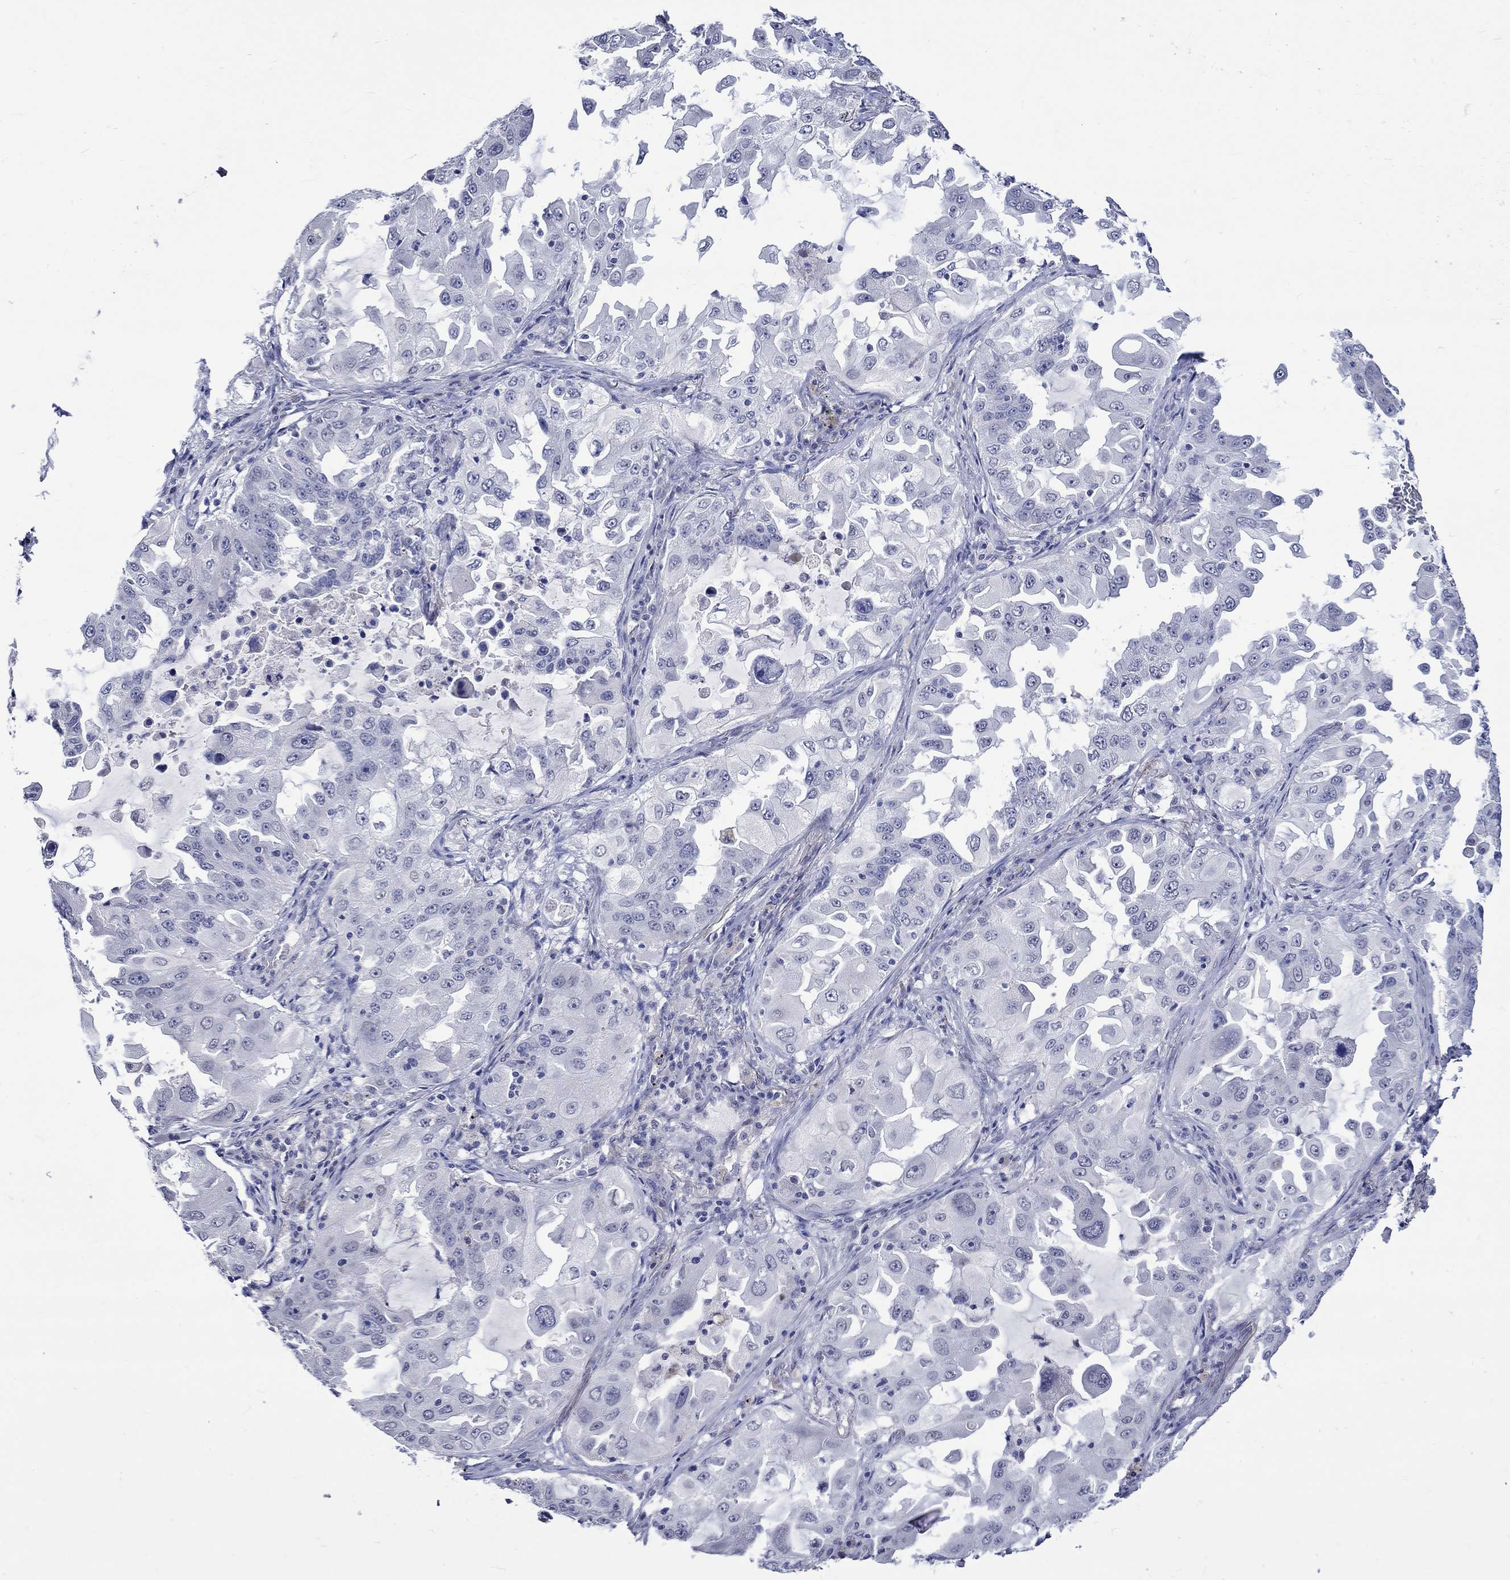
{"staining": {"intensity": "negative", "quantity": "none", "location": "none"}, "tissue": "lung cancer", "cell_type": "Tumor cells", "image_type": "cancer", "snomed": [{"axis": "morphology", "description": "Adenocarcinoma, NOS"}, {"axis": "topography", "description": "Lung"}], "caption": "Tumor cells show no significant staining in lung adenocarcinoma.", "gene": "CRYAB", "patient": {"sex": "female", "age": 61}}